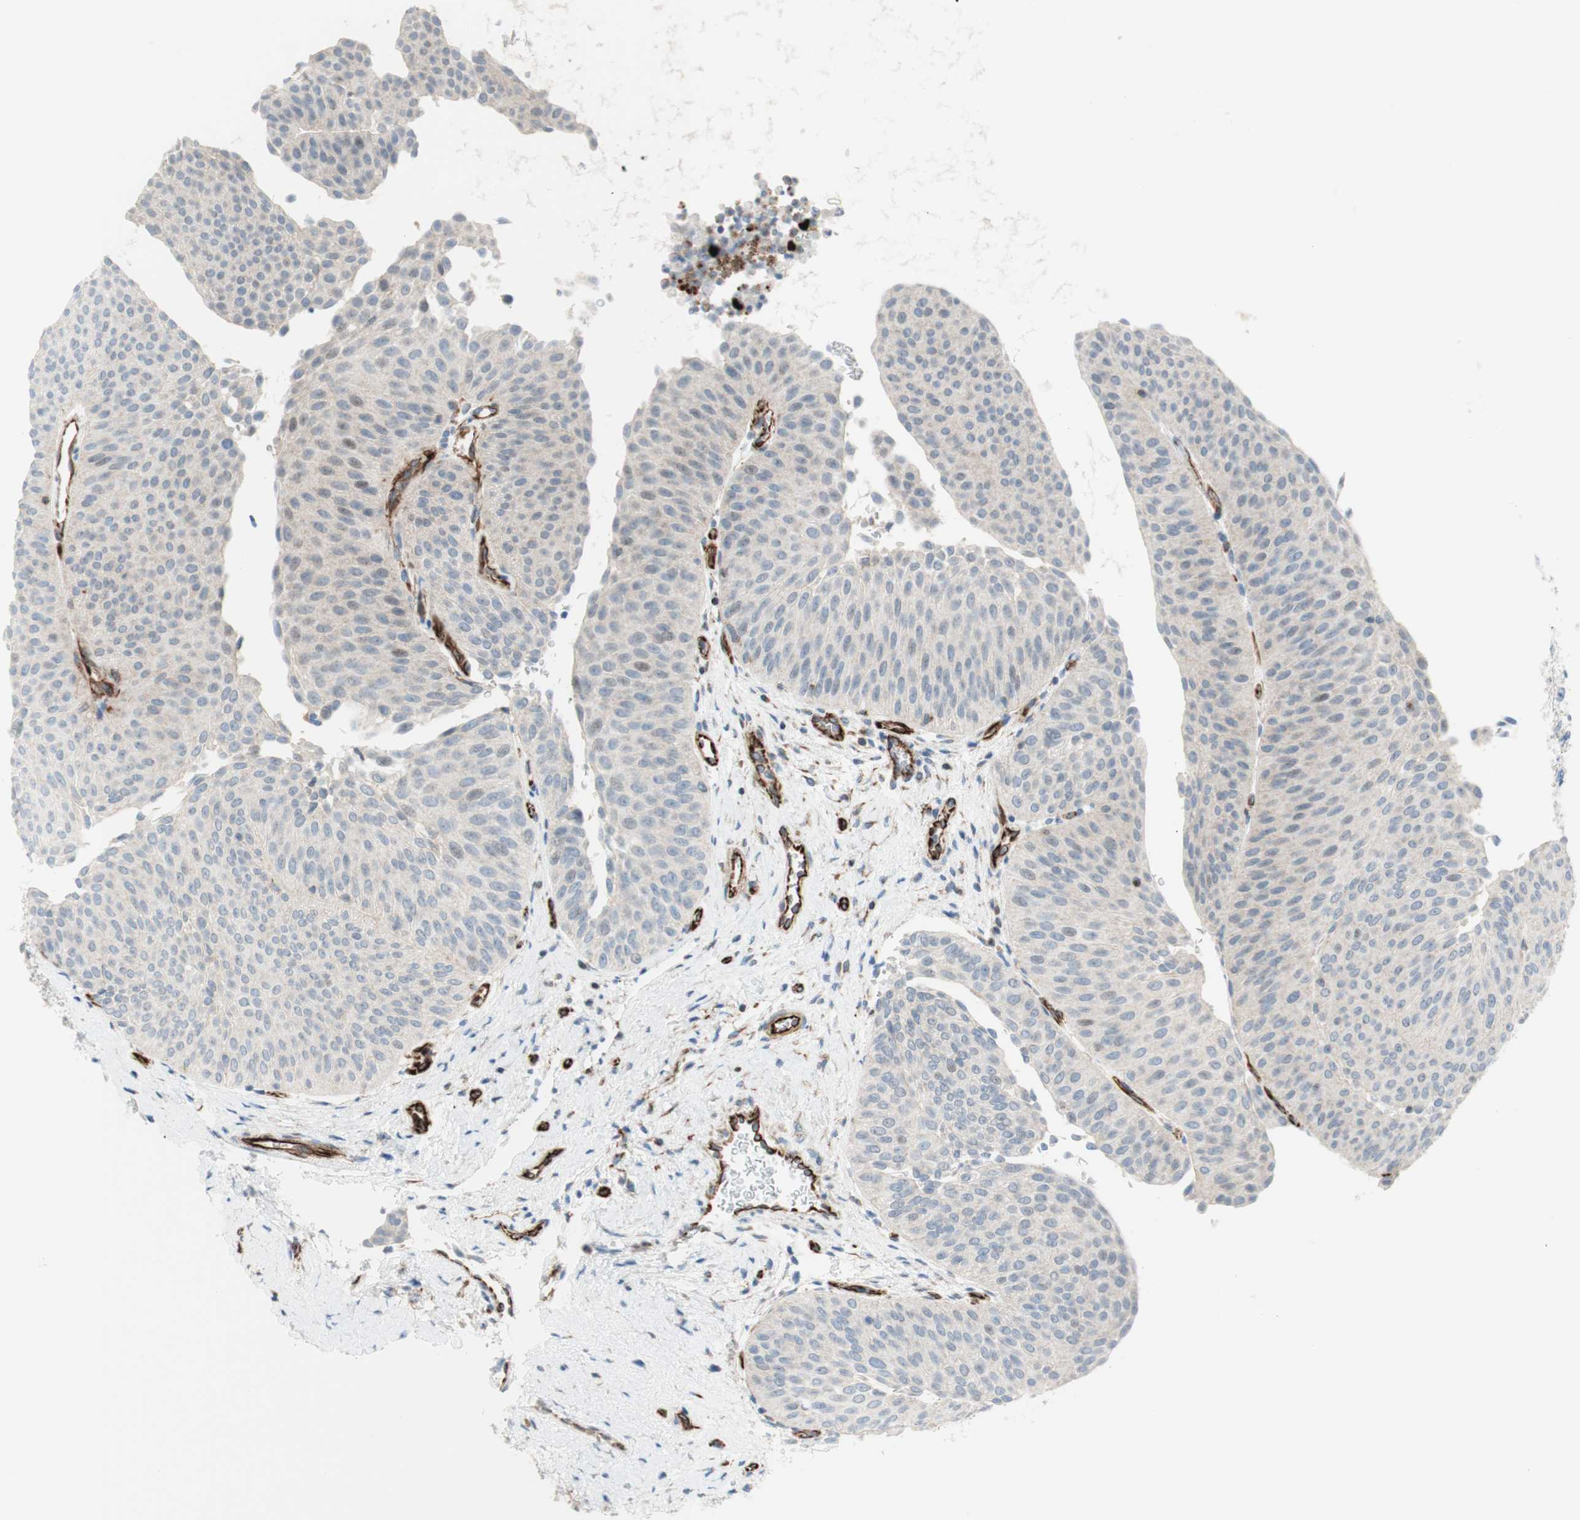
{"staining": {"intensity": "negative", "quantity": "none", "location": "none"}, "tissue": "urothelial cancer", "cell_type": "Tumor cells", "image_type": "cancer", "snomed": [{"axis": "morphology", "description": "Urothelial carcinoma, Low grade"}, {"axis": "topography", "description": "Urinary bladder"}], "caption": "Immunohistochemical staining of urothelial carcinoma (low-grade) demonstrates no significant expression in tumor cells.", "gene": "POU2AF1", "patient": {"sex": "female", "age": 60}}